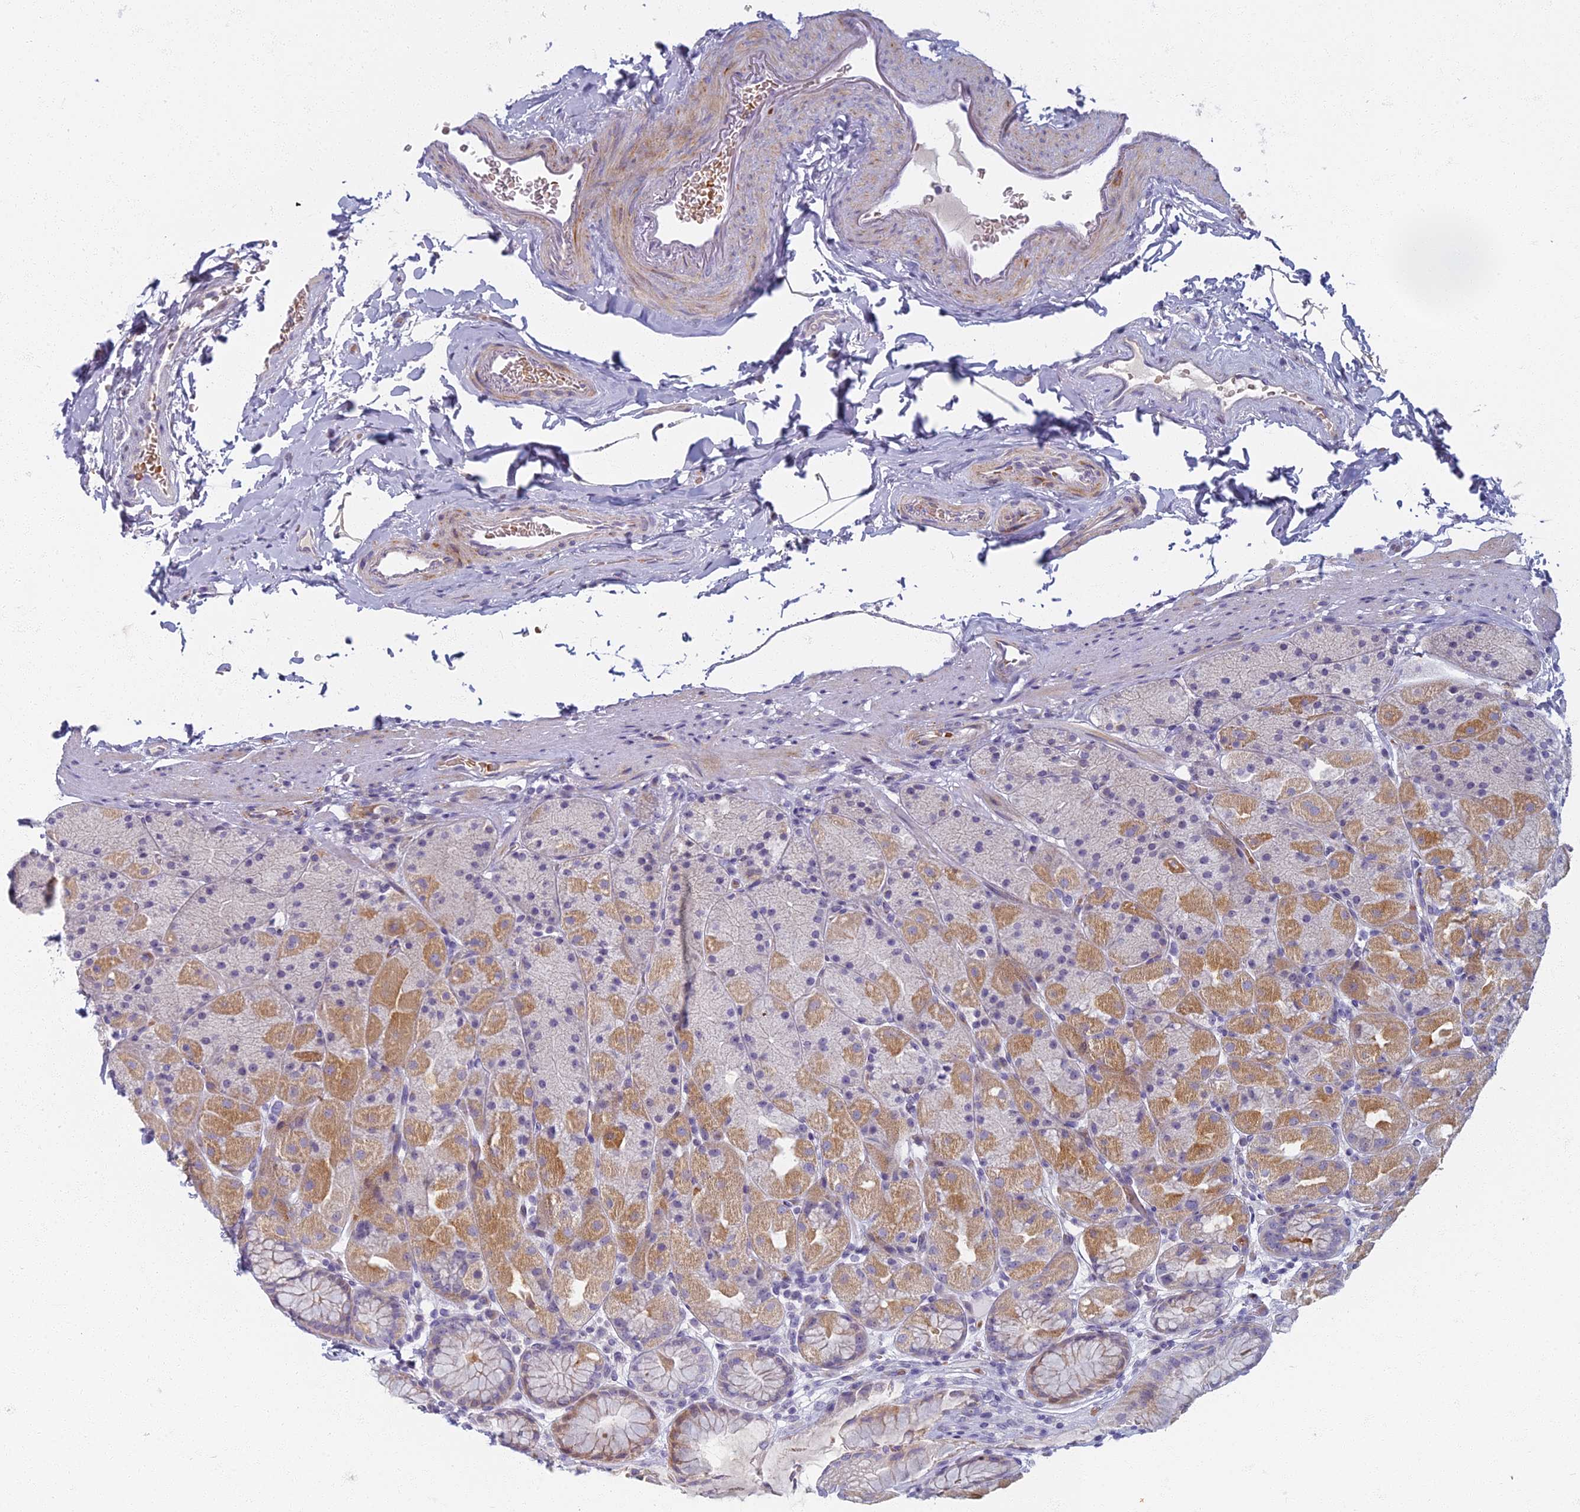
{"staining": {"intensity": "moderate", "quantity": "25%-75%", "location": "cytoplasmic/membranous"}, "tissue": "stomach", "cell_type": "Glandular cells", "image_type": "normal", "snomed": [{"axis": "morphology", "description": "Normal tissue, NOS"}, {"axis": "topography", "description": "Stomach, upper"}, {"axis": "topography", "description": "Stomach, lower"}], "caption": "Human stomach stained for a protein (brown) exhibits moderate cytoplasmic/membranous positive staining in about 25%-75% of glandular cells.", "gene": "ARL15", "patient": {"sex": "male", "age": 67}}